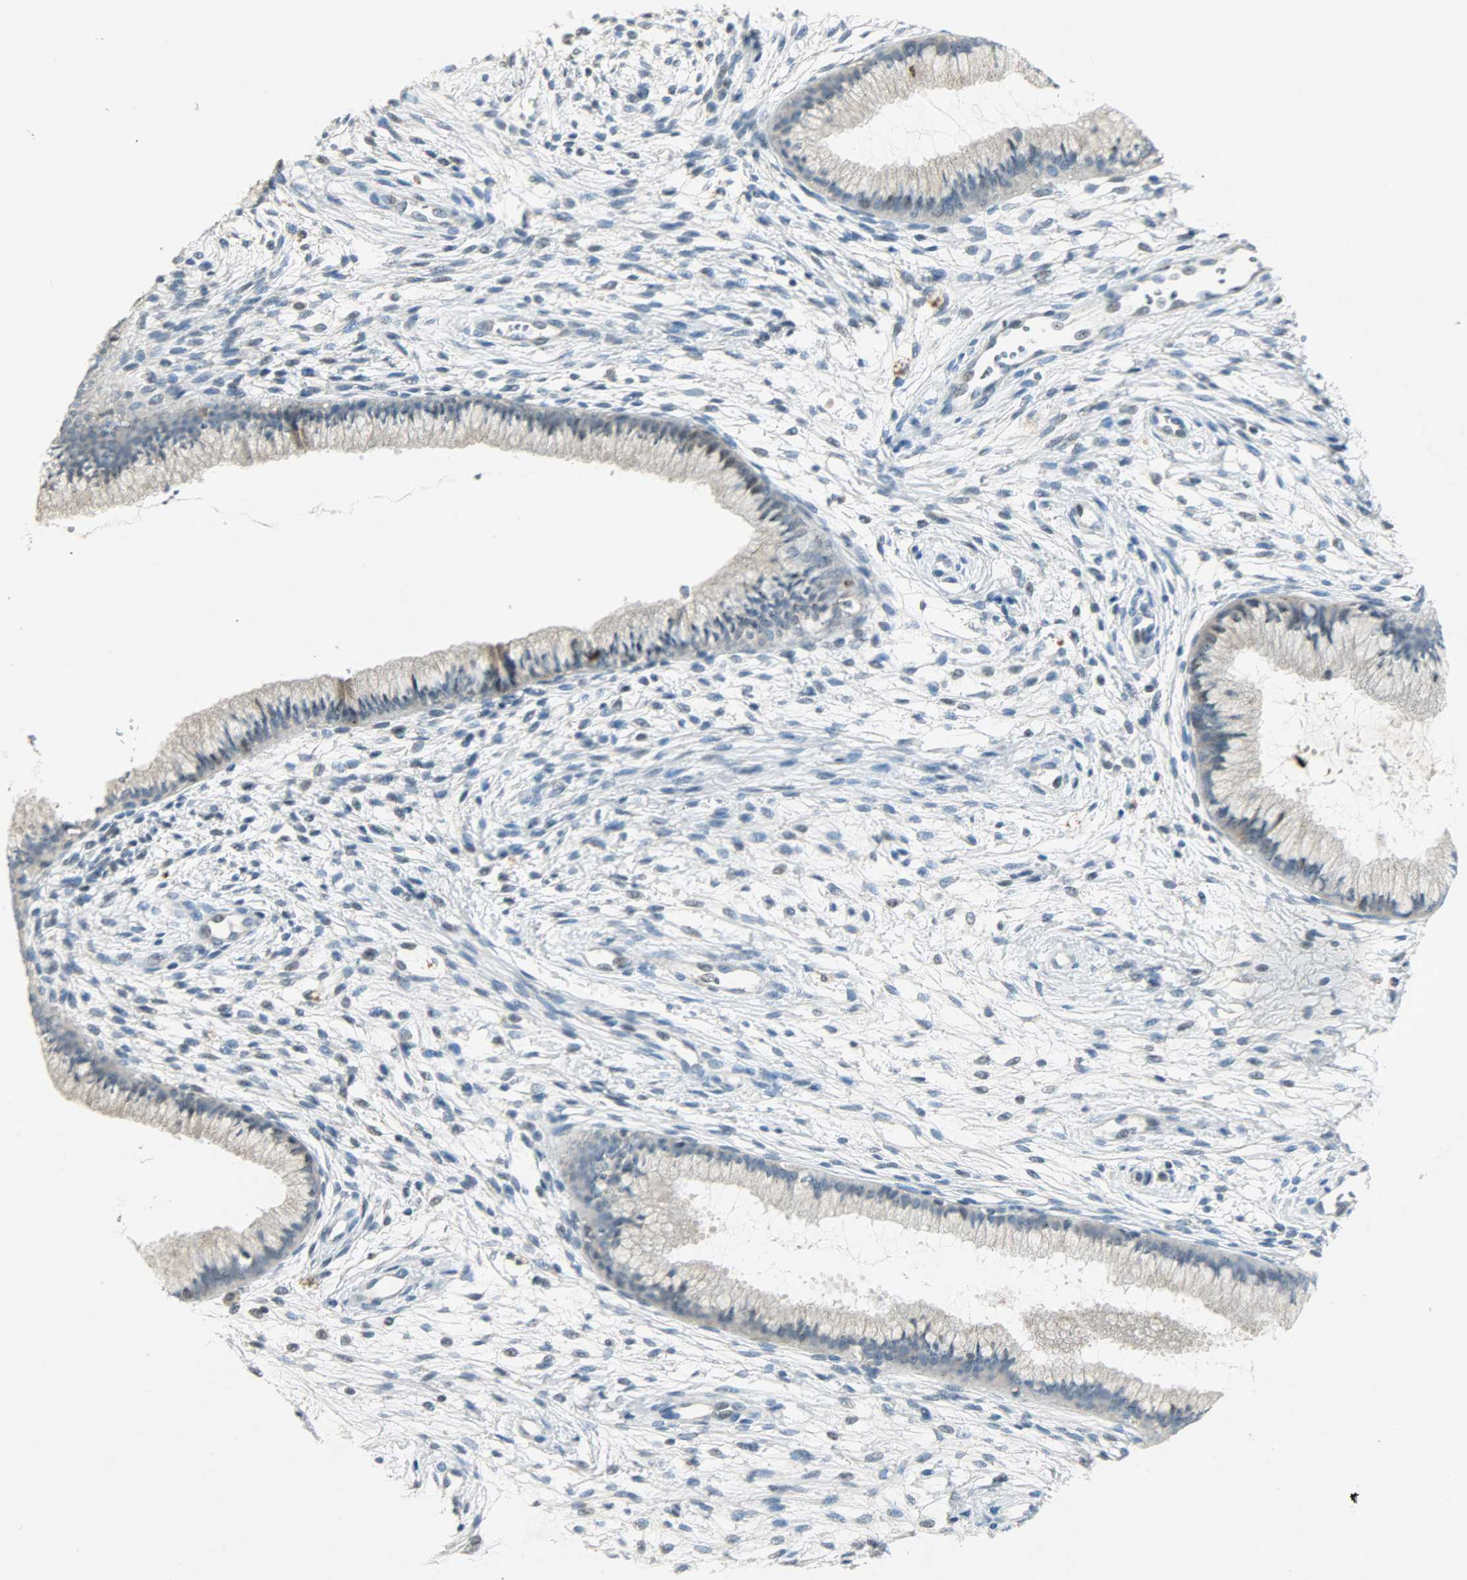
{"staining": {"intensity": "negative", "quantity": "none", "location": "none"}, "tissue": "cervix", "cell_type": "Glandular cells", "image_type": "normal", "snomed": [{"axis": "morphology", "description": "Normal tissue, NOS"}, {"axis": "topography", "description": "Cervix"}], "caption": "High power microscopy photomicrograph of an IHC image of benign cervix, revealing no significant positivity in glandular cells. (DAB (3,3'-diaminobenzidine) IHC with hematoxylin counter stain).", "gene": "AURKB", "patient": {"sex": "female", "age": 39}}